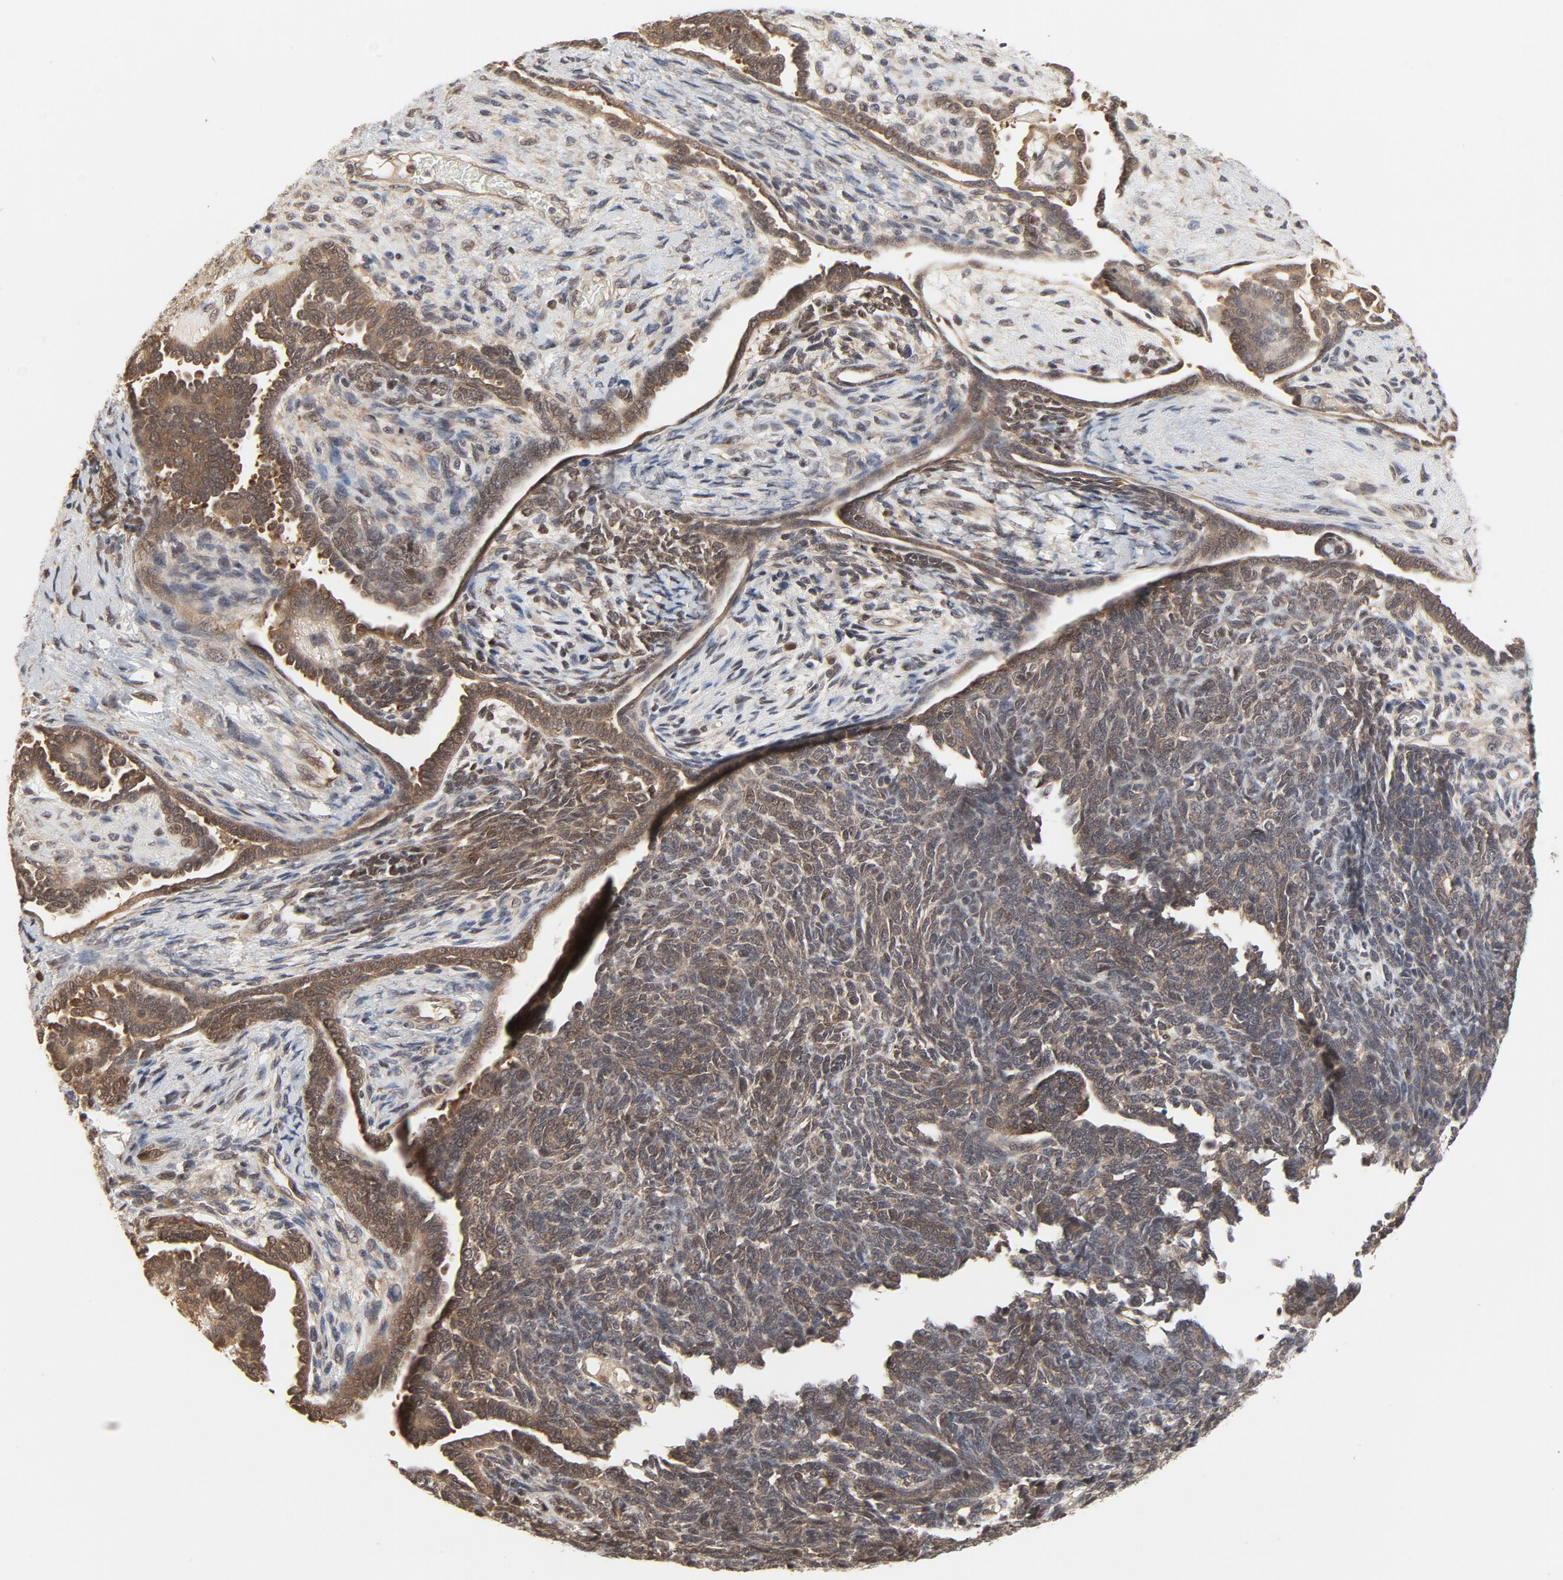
{"staining": {"intensity": "moderate", "quantity": "25%-75%", "location": "cytoplasmic/membranous,nuclear"}, "tissue": "endometrial cancer", "cell_type": "Tumor cells", "image_type": "cancer", "snomed": [{"axis": "morphology", "description": "Neoplasm, malignant, NOS"}, {"axis": "topography", "description": "Endometrium"}], "caption": "The photomicrograph displays a brown stain indicating the presence of a protein in the cytoplasmic/membranous and nuclear of tumor cells in neoplasm (malignant) (endometrial).", "gene": "NEDD8", "patient": {"sex": "female", "age": 74}}